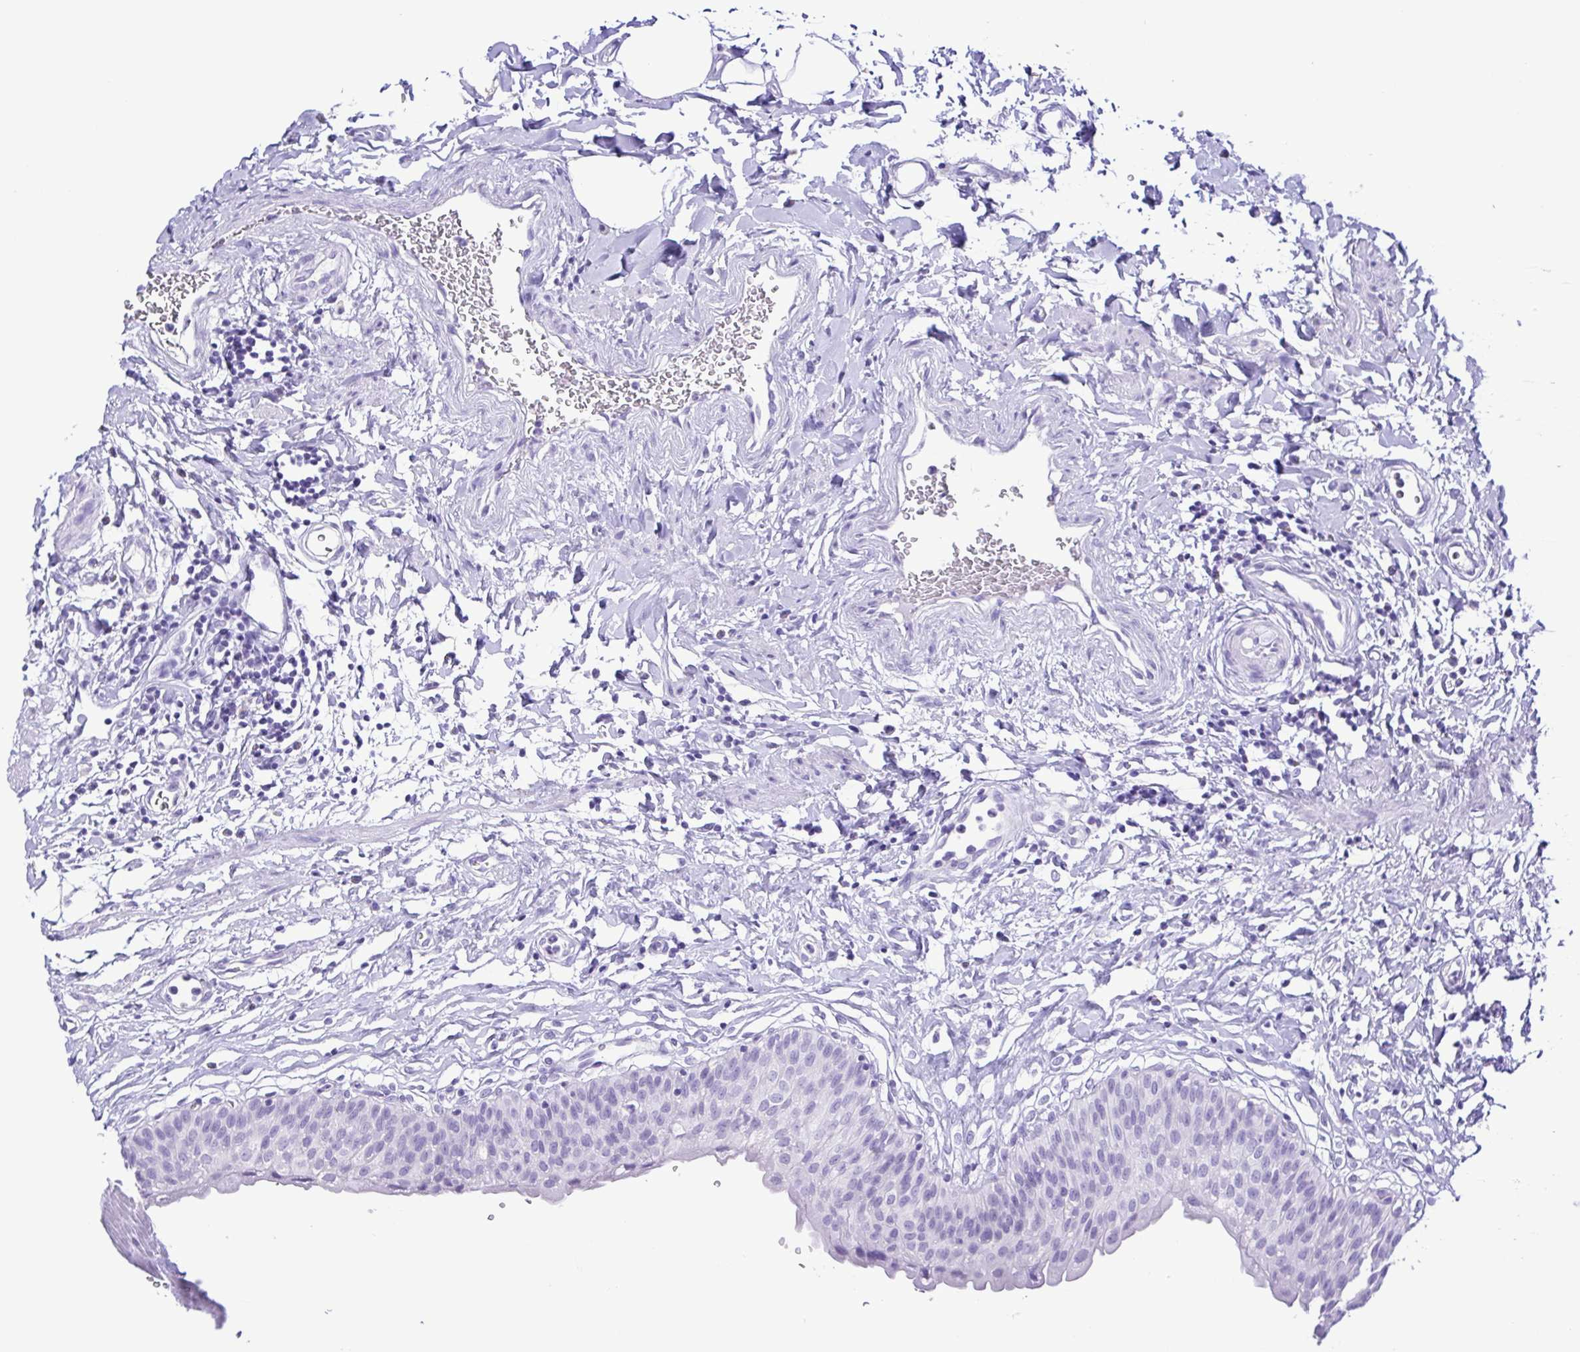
{"staining": {"intensity": "negative", "quantity": "none", "location": "none"}, "tissue": "urinary bladder", "cell_type": "Urothelial cells", "image_type": "normal", "snomed": [{"axis": "morphology", "description": "Normal tissue, NOS"}, {"axis": "topography", "description": "Urinary bladder"}], "caption": "This histopathology image is of benign urinary bladder stained with immunohistochemistry to label a protein in brown with the nuclei are counter-stained blue. There is no staining in urothelial cells. (Immunohistochemistry (ihc), brightfield microscopy, high magnification).", "gene": "CASP14", "patient": {"sex": "male", "age": 55}}